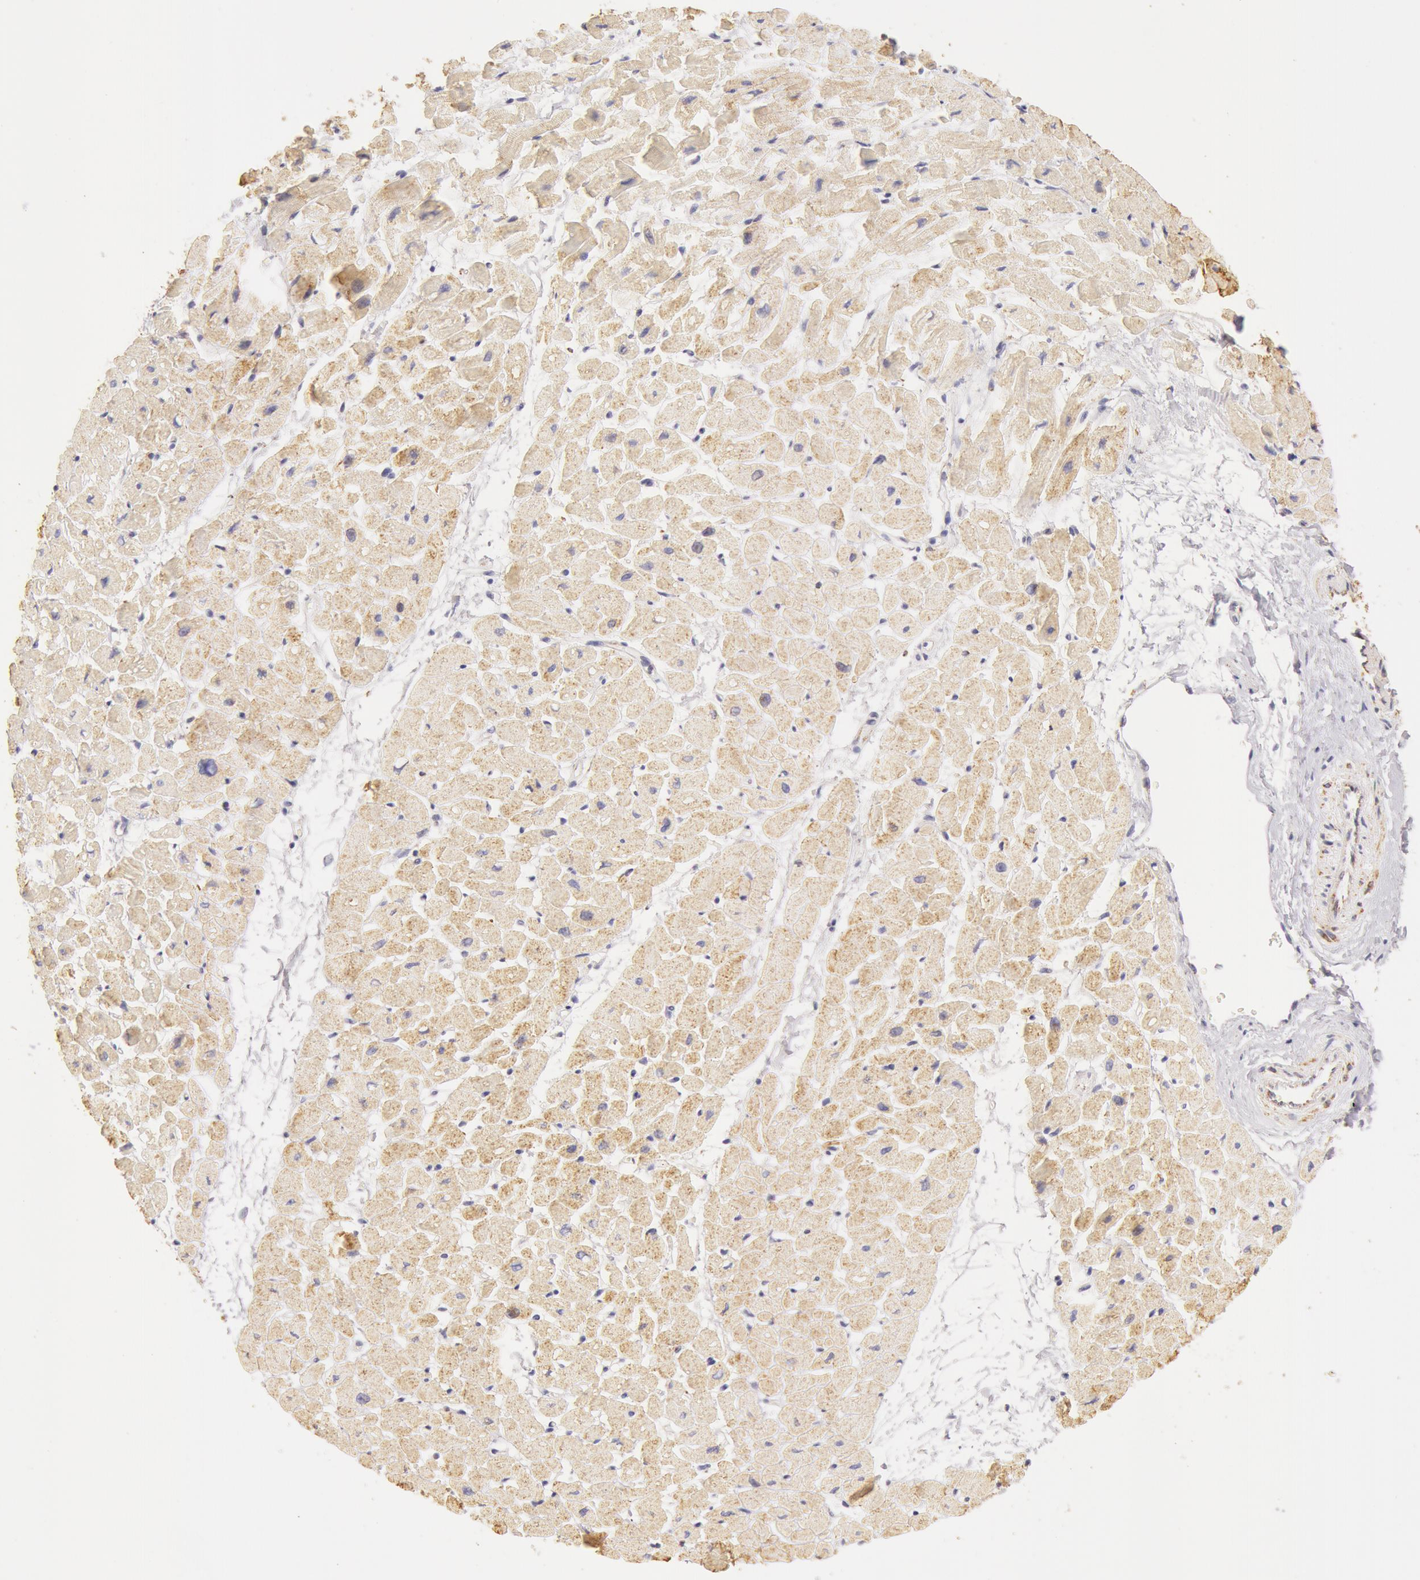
{"staining": {"intensity": "moderate", "quantity": ">75%", "location": "cytoplasmic/membranous"}, "tissue": "heart muscle", "cell_type": "Cardiomyocytes", "image_type": "normal", "snomed": [{"axis": "morphology", "description": "Normal tissue, NOS"}, {"axis": "topography", "description": "Heart"}], "caption": "Immunohistochemistry (IHC) of benign heart muscle exhibits medium levels of moderate cytoplasmic/membranous positivity in approximately >75% of cardiomyocytes. Using DAB (3,3'-diaminobenzidine) (brown) and hematoxylin (blue) stains, captured at high magnification using brightfield microscopy.", "gene": "ATP5F1B", "patient": {"sex": "male", "age": 45}}